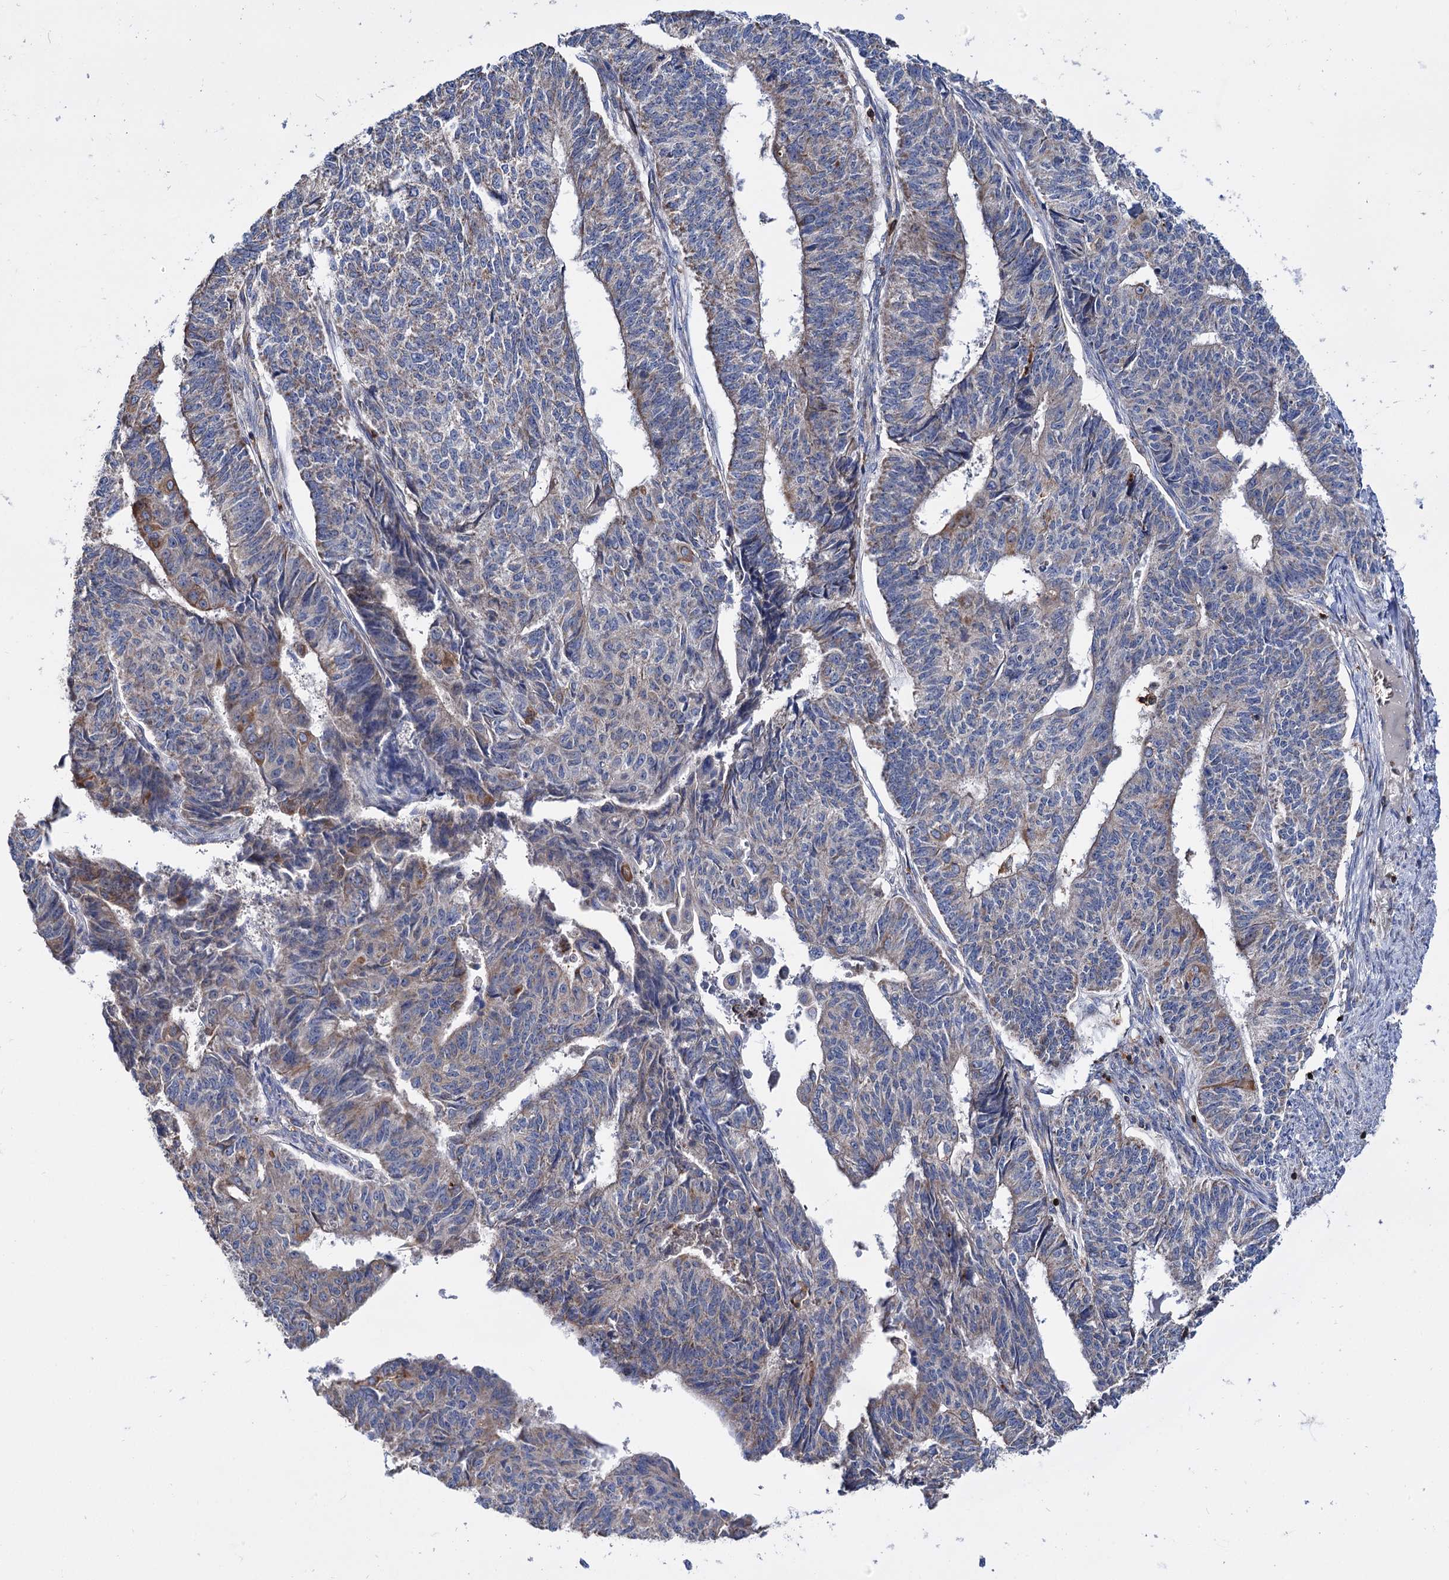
{"staining": {"intensity": "weak", "quantity": "<25%", "location": "cytoplasmic/membranous"}, "tissue": "endometrial cancer", "cell_type": "Tumor cells", "image_type": "cancer", "snomed": [{"axis": "morphology", "description": "Adenocarcinoma, NOS"}, {"axis": "topography", "description": "Endometrium"}], "caption": "IHC micrograph of neoplastic tissue: human endometrial cancer stained with DAB shows no significant protein staining in tumor cells.", "gene": "UBASH3B", "patient": {"sex": "female", "age": 32}}